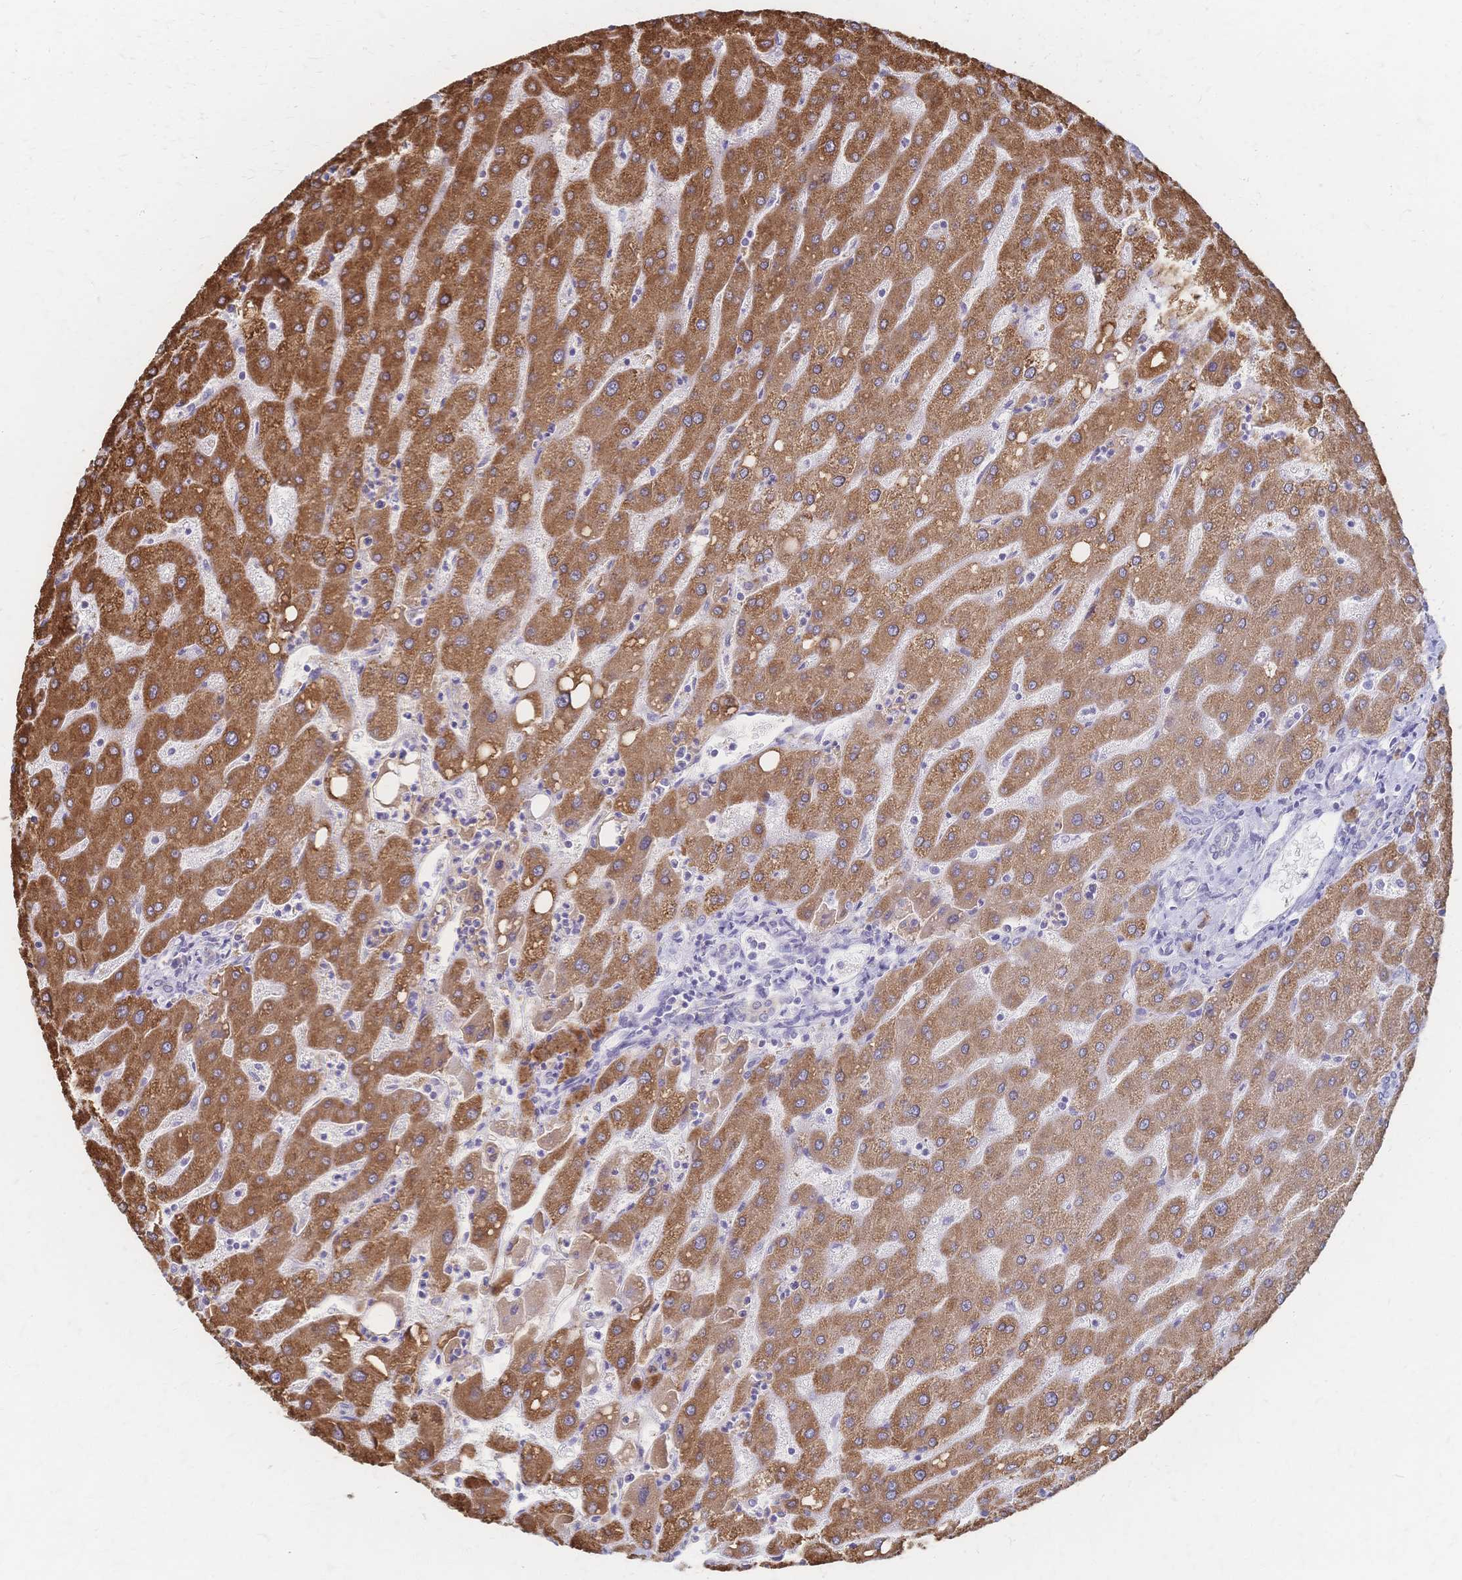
{"staining": {"intensity": "negative", "quantity": "none", "location": "none"}, "tissue": "liver", "cell_type": "Cholangiocytes", "image_type": "normal", "snomed": [{"axis": "morphology", "description": "Normal tissue, NOS"}, {"axis": "topography", "description": "Liver"}], "caption": "High magnification brightfield microscopy of normal liver stained with DAB (3,3'-diaminobenzidine) (brown) and counterstained with hematoxylin (blue): cholangiocytes show no significant expression. The staining was performed using DAB (3,3'-diaminobenzidine) to visualize the protein expression in brown, while the nuclei were stained in blue with hematoxylin (Magnification: 20x).", "gene": "CYB5A", "patient": {"sex": "male", "age": 67}}